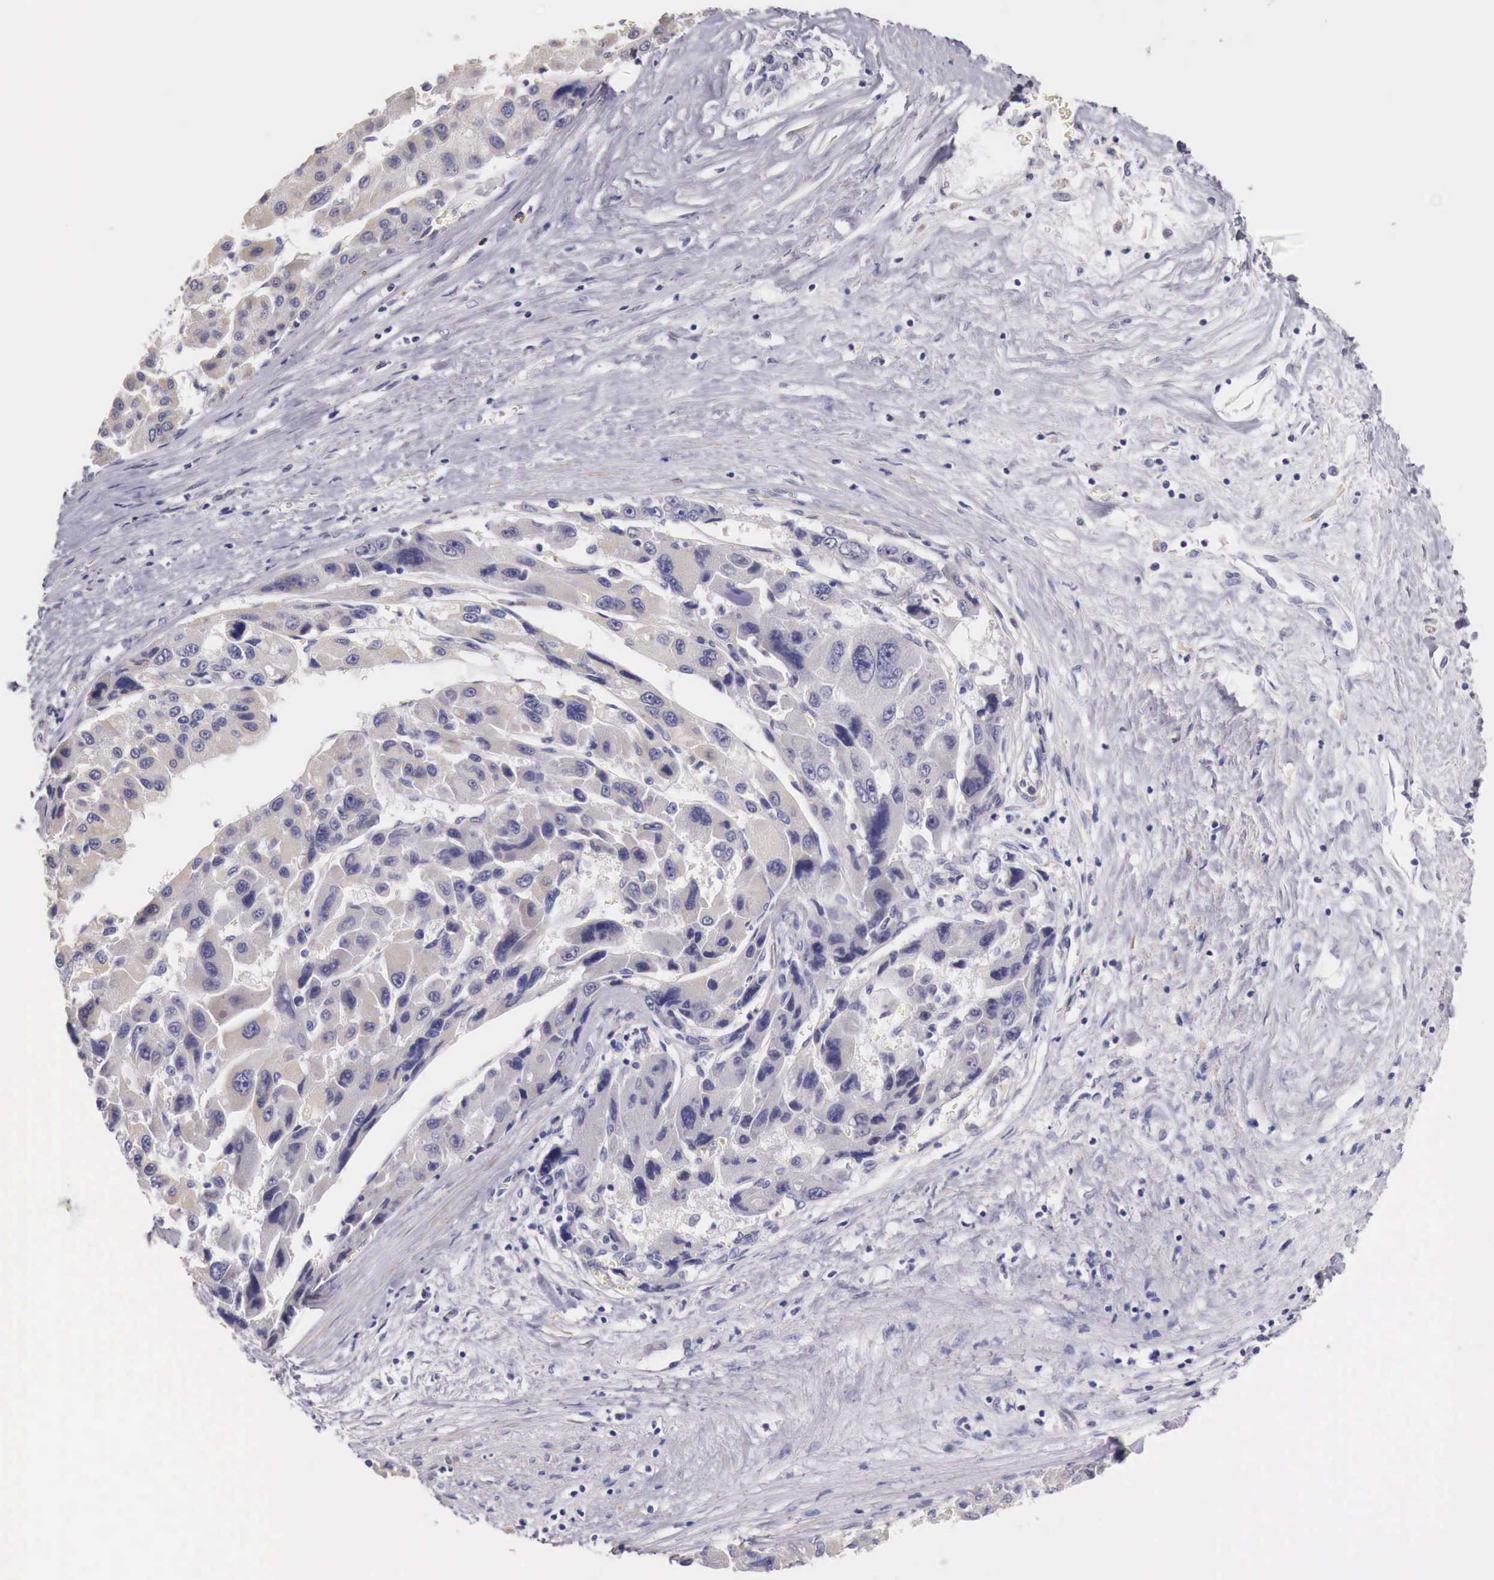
{"staining": {"intensity": "negative", "quantity": "none", "location": "none"}, "tissue": "liver cancer", "cell_type": "Tumor cells", "image_type": "cancer", "snomed": [{"axis": "morphology", "description": "Carcinoma, Hepatocellular, NOS"}, {"axis": "topography", "description": "Liver"}], "caption": "IHC image of human hepatocellular carcinoma (liver) stained for a protein (brown), which exhibits no expression in tumor cells.", "gene": "ENOX2", "patient": {"sex": "male", "age": 64}}